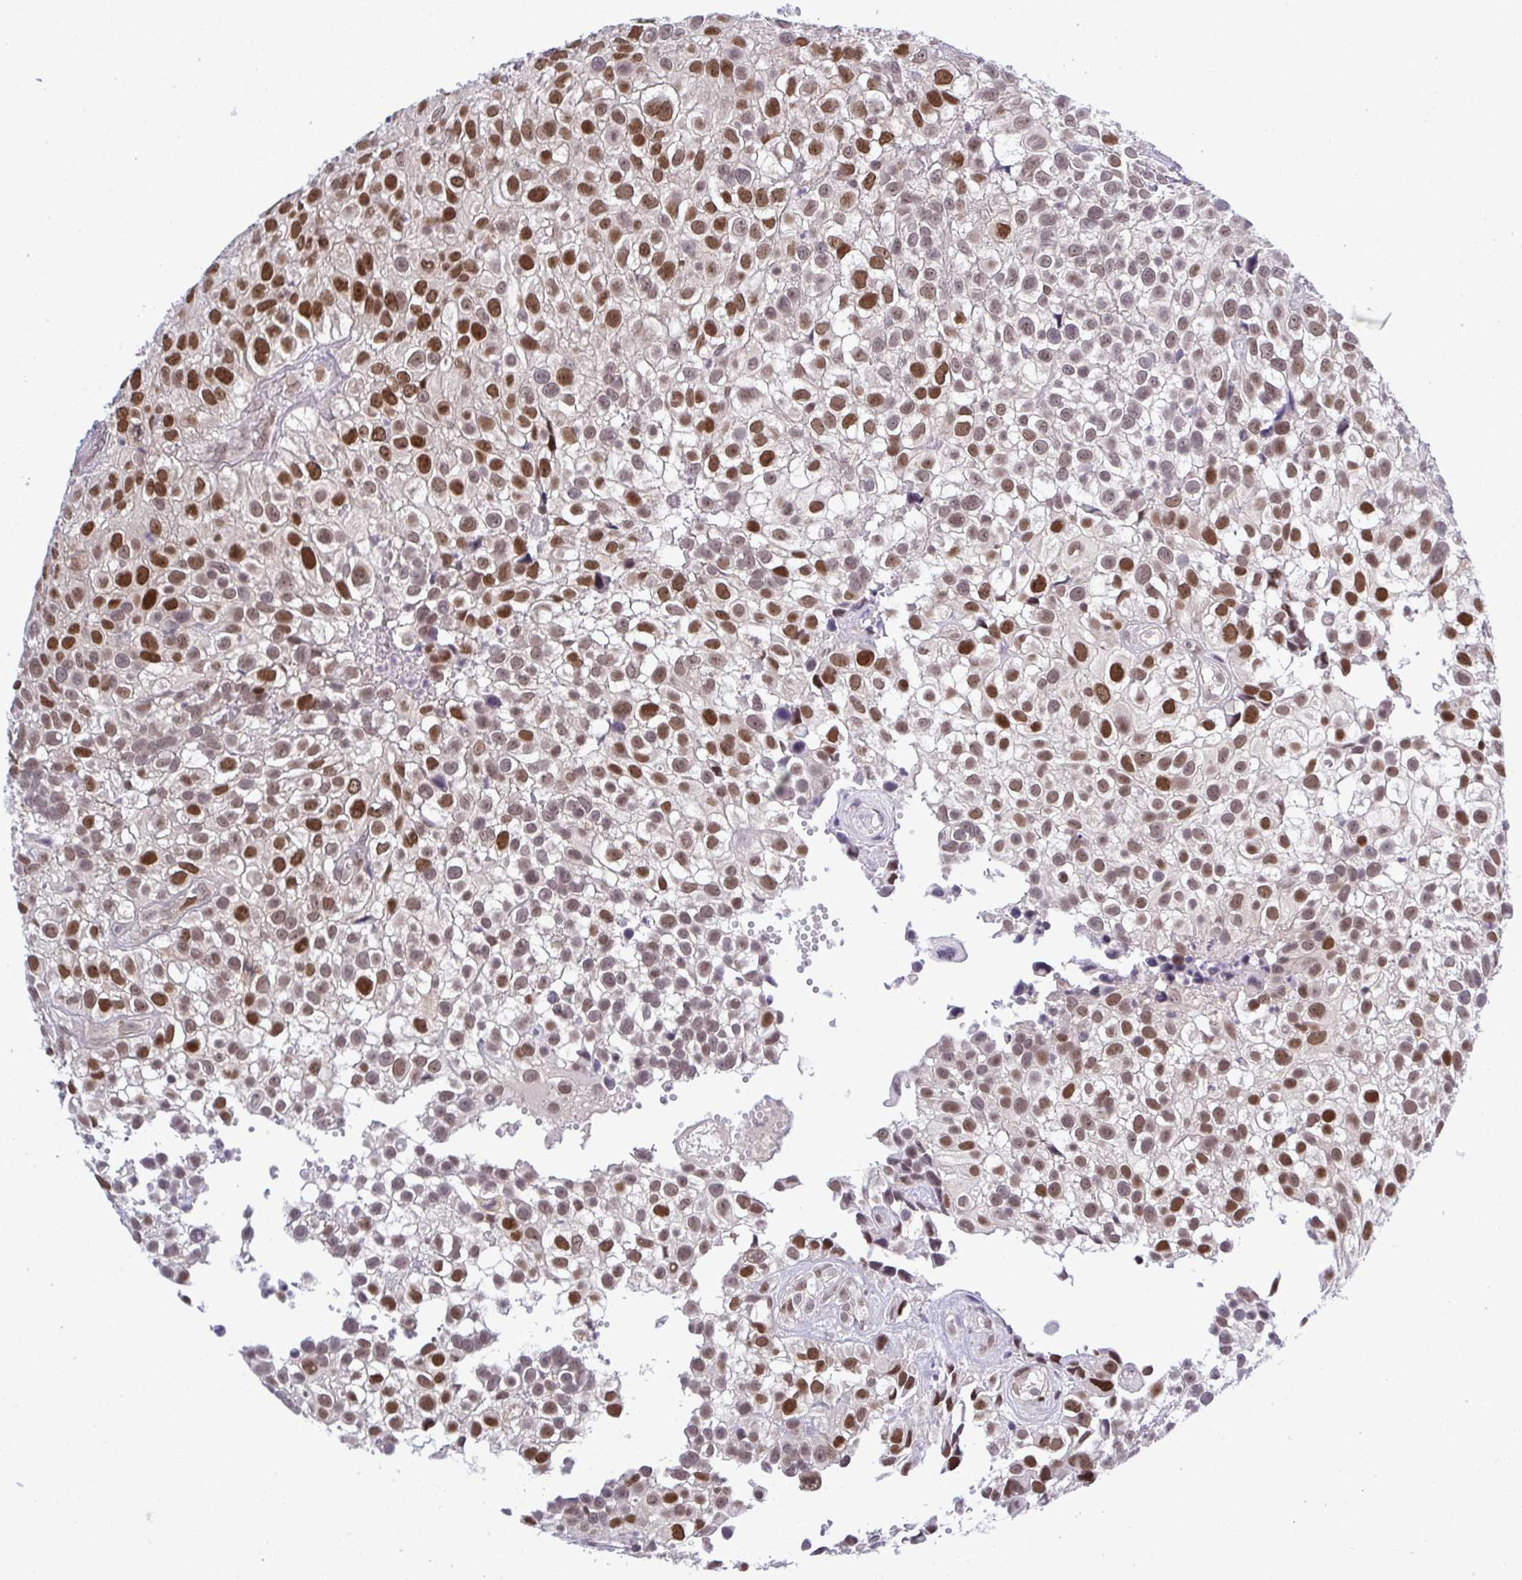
{"staining": {"intensity": "moderate", "quantity": ">75%", "location": "nuclear"}, "tissue": "urothelial cancer", "cell_type": "Tumor cells", "image_type": "cancer", "snomed": [{"axis": "morphology", "description": "Urothelial carcinoma, High grade"}, {"axis": "topography", "description": "Urinary bladder"}], "caption": "Human urothelial cancer stained with a protein marker demonstrates moderate staining in tumor cells.", "gene": "RFC4", "patient": {"sex": "male", "age": 56}}